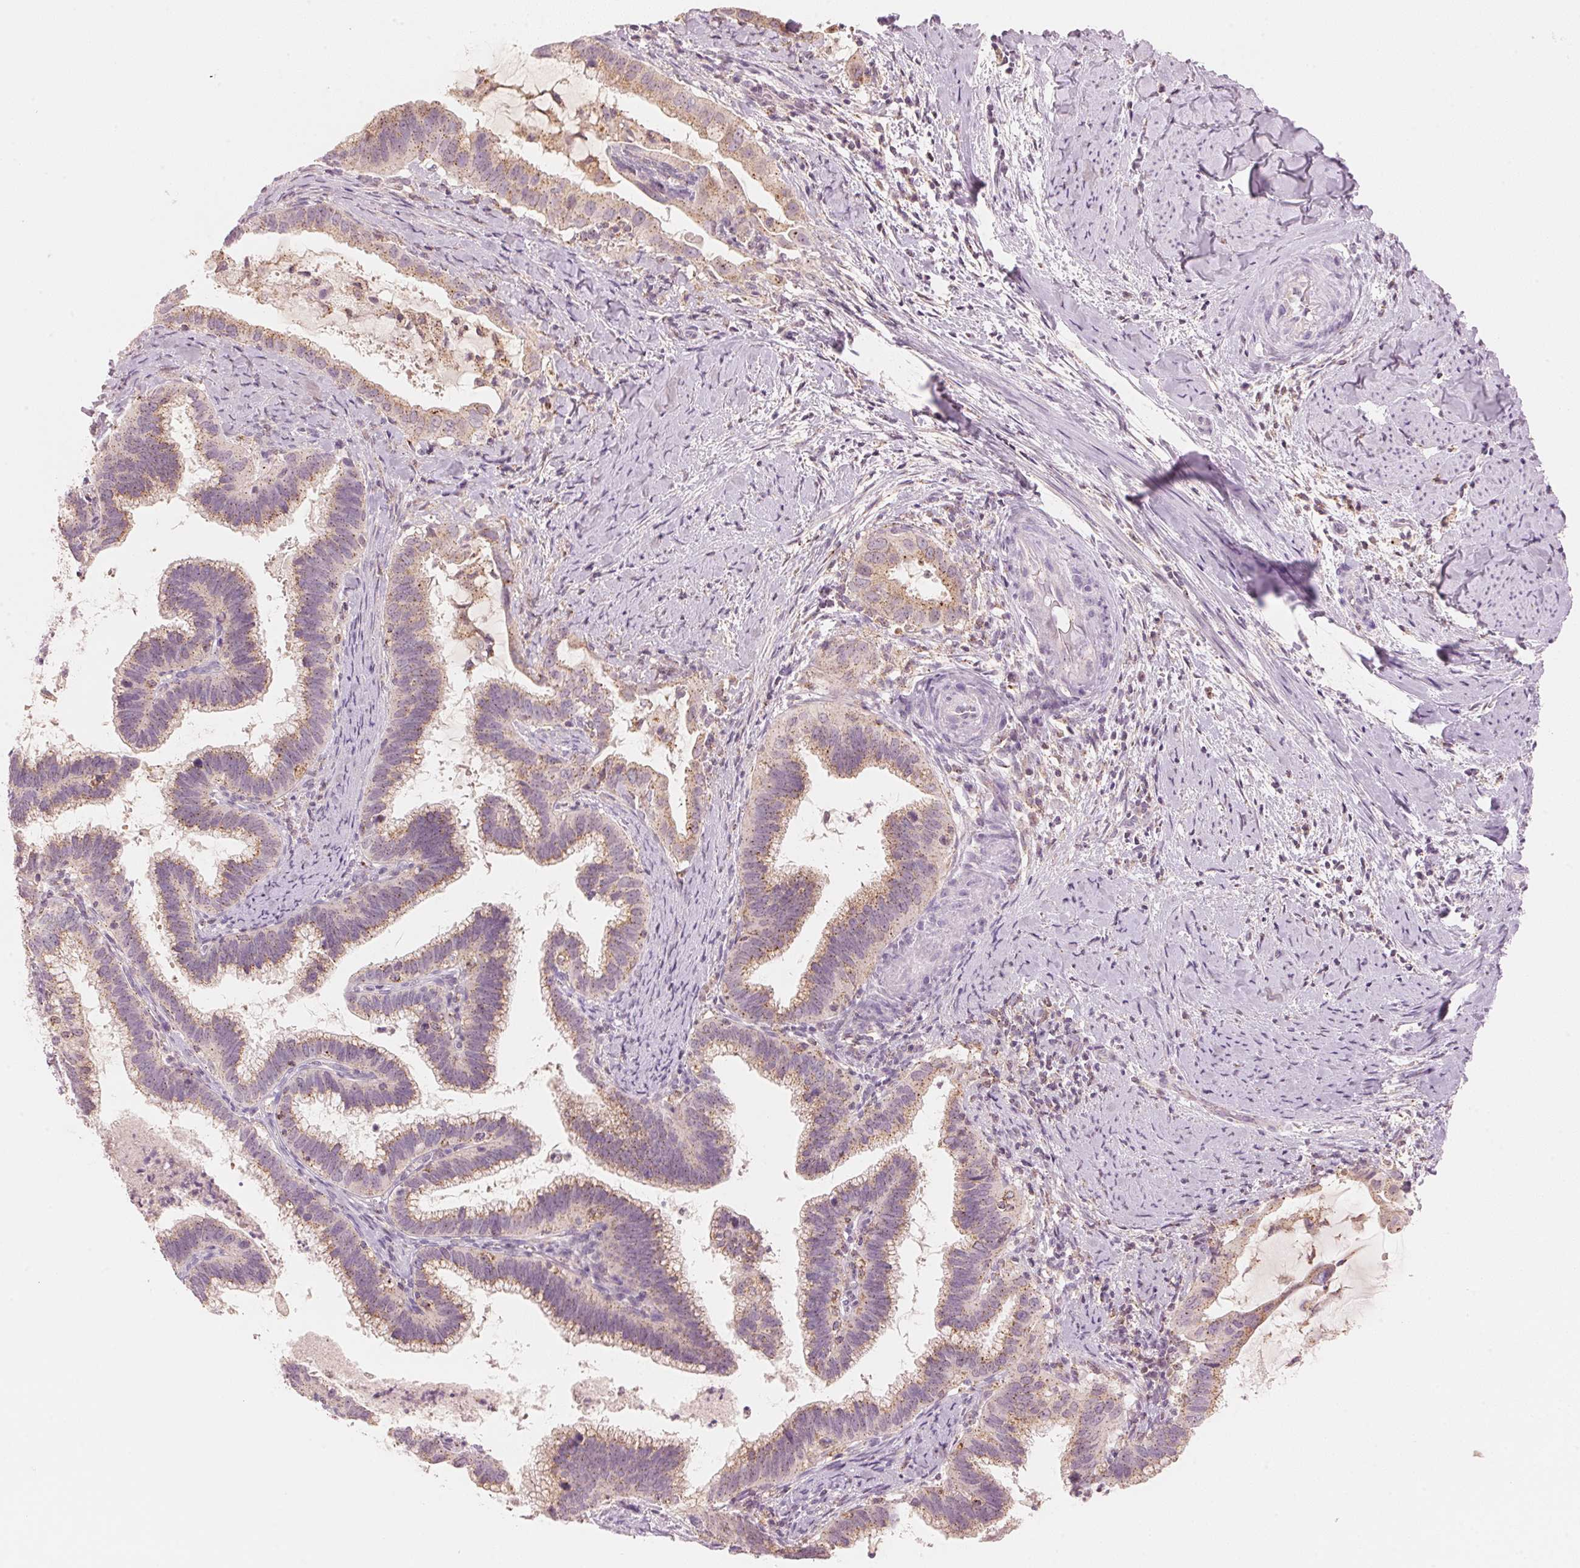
{"staining": {"intensity": "moderate", "quantity": "25%-75%", "location": "cytoplasmic/membranous"}, "tissue": "cervical cancer", "cell_type": "Tumor cells", "image_type": "cancer", "snomed": [{"axis": "morphology", "description": "Adenocarcinoma, NOS"}, {"axis": "topography", "description": "Cervix"}], "caption": "A high-resolution micrograph shows immunohistochemistry (IHC) staining of adenocarcinoma (cervical), which exhibits moderate cytoplasmic/membranous positivity in approximately 25%-75% of tumor cells.", "gene": "HOXB13", "patient": {"sex": "female", "age": 61}}